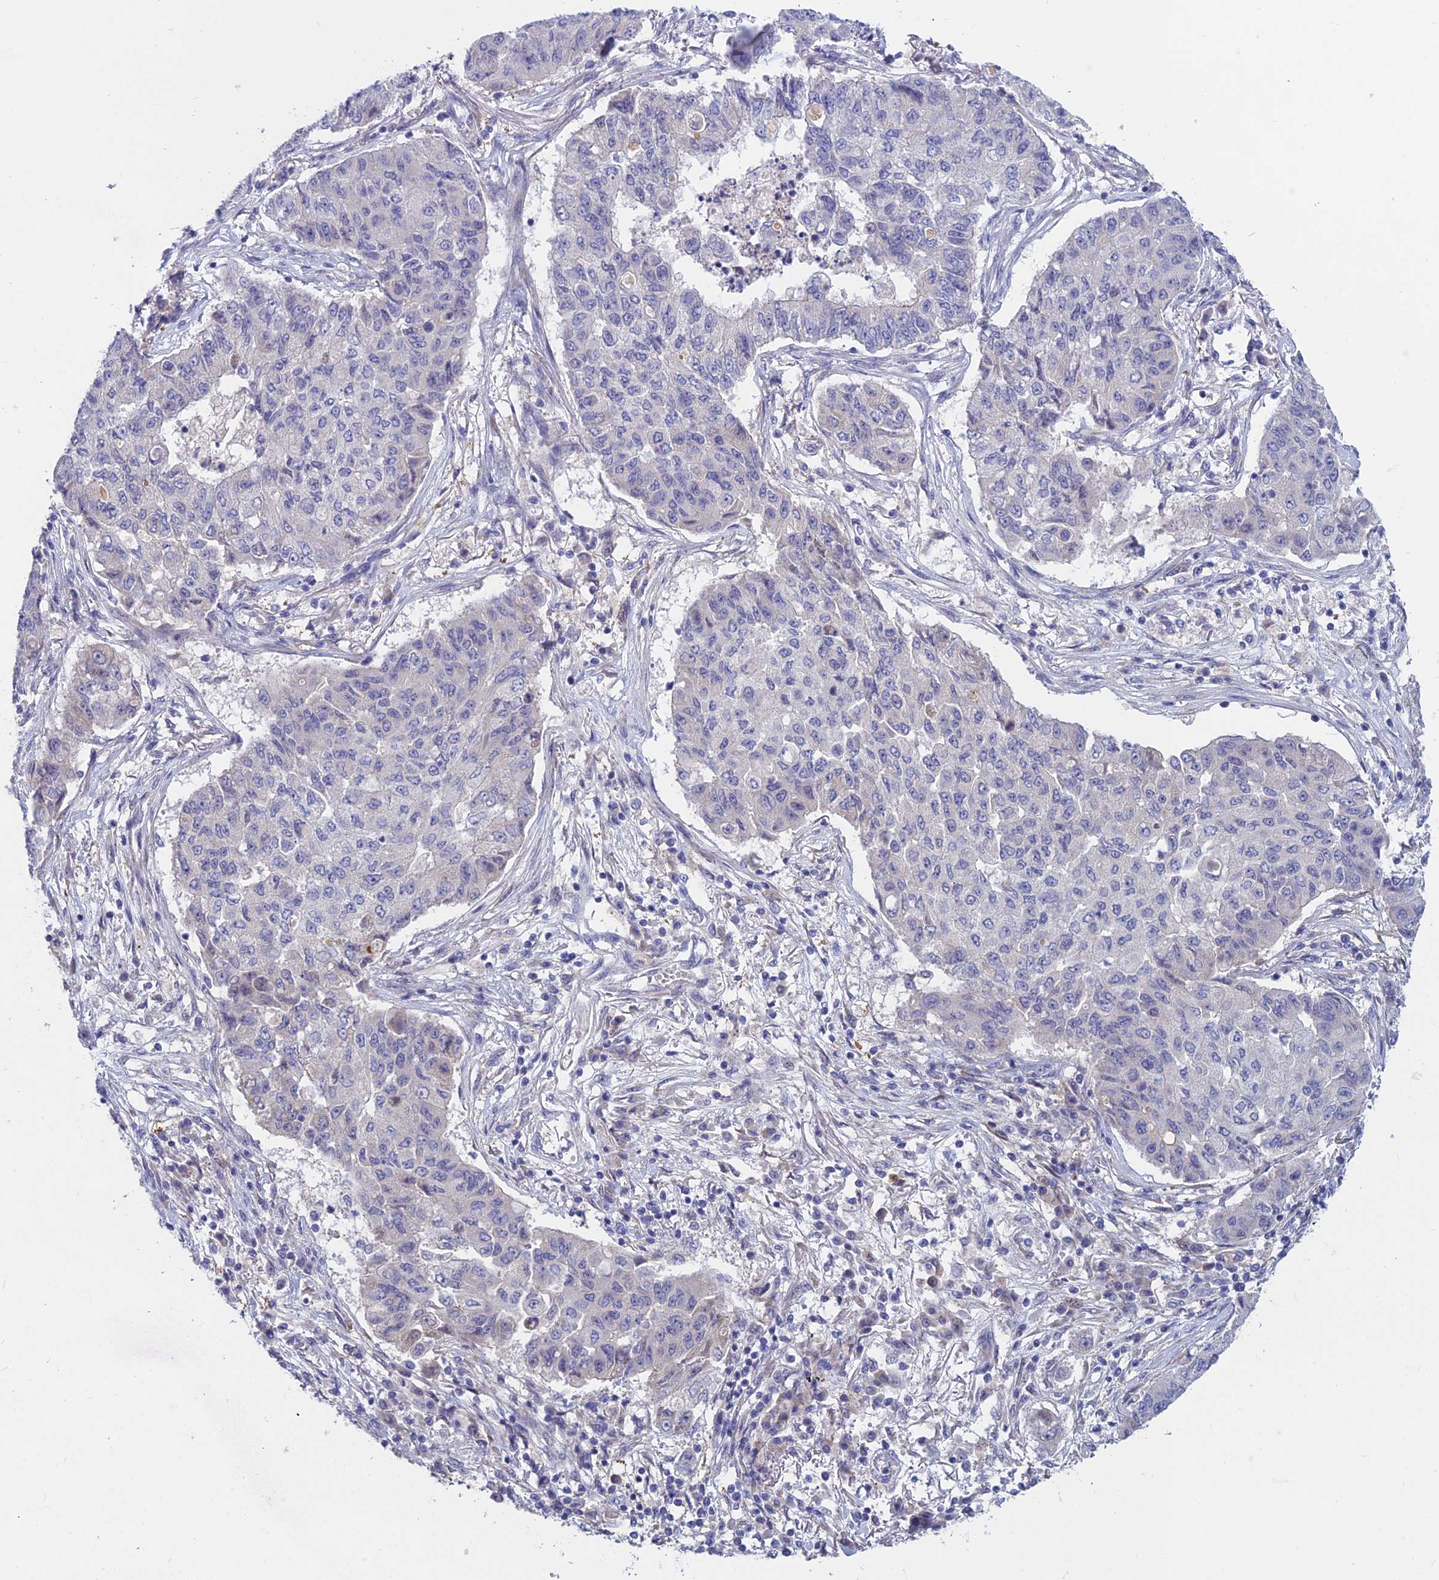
{"staining": {"intensity": "negative", "quantity": "none", "location": "none"}, "tissue": "lung cancer", "cell_type": "Tumor cells", "image_type": "cancer", "snomed": [{"axis": "morphology", "description": "Squamous cell carcinoma, NOS"}, {"axis": "topography", "description": "Lung"}], "caption": "A micrograph of human lung cancer is negative for staining in tumor cells.", "gene": "XPO7", "patient": {"sex": "male", "age": 74}}